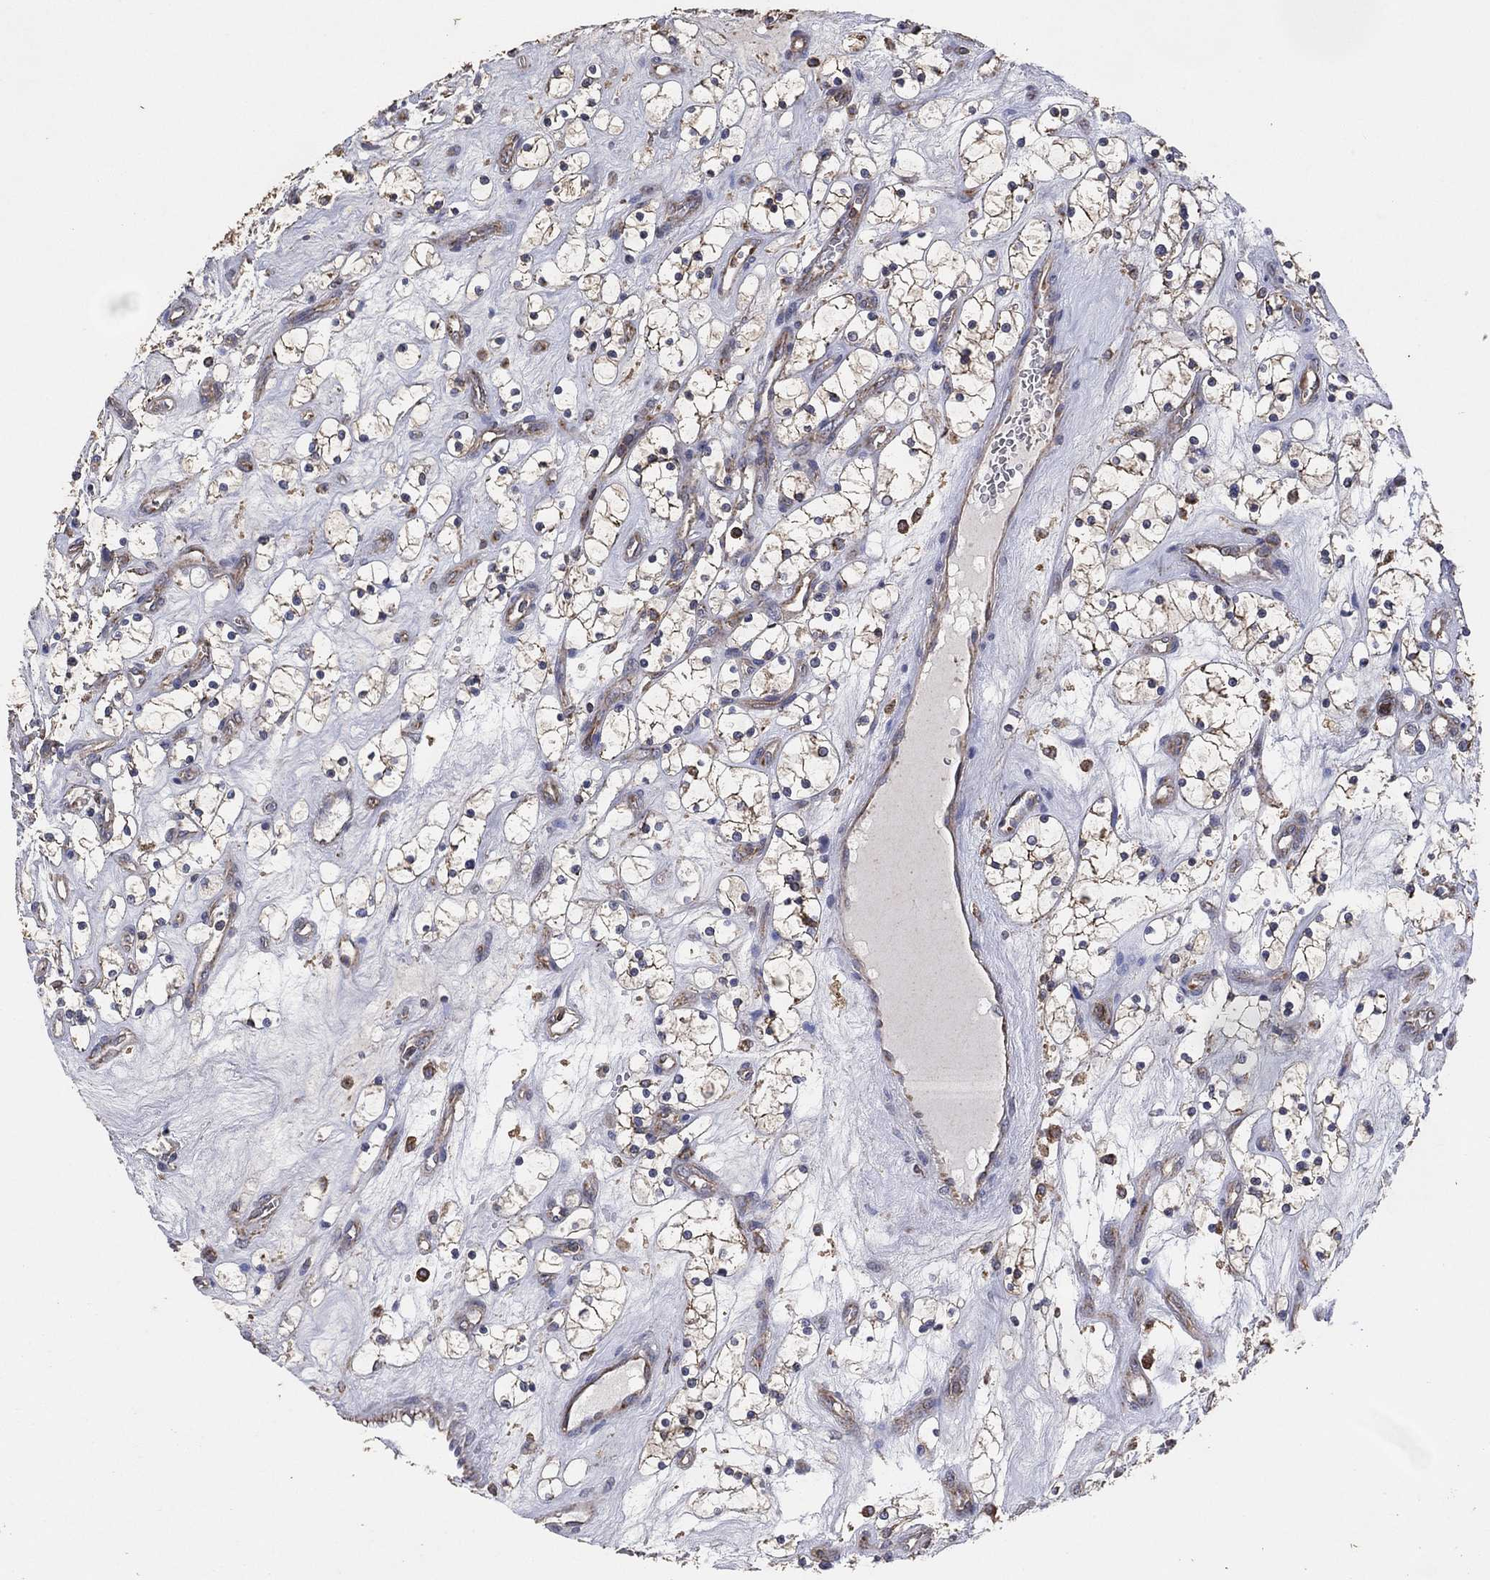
{"staining": {"intensity": "moderate", "quantity": "<25%", "location": "cytoplasmic/membranous"}, "tissue": "renal cancer", "cell_type": "Tumor cells", "image_type": "cancer", "snomed": [{"axis": "morphology", "description": "Adenocarcinoma, NOS"}, {"axis": "topography", "description": "Kidney"}], "caption": "High-magnification brightfield microscopy of renal cancer stained with DAB (3,3'-diaminobenzidine) (brown) and counterstained with hematoxylin (blue). tumor cells exhibit moderate cytoplasmic/membranous positivity is seen in about<25% of cells. The protein of interest is stained brown, and the nuclei are stained in blue (DAB IHC with brightfield microscopy, high magnification).", "gene": "LIMD1", "patient": {"sex": "female", "age": 69}}